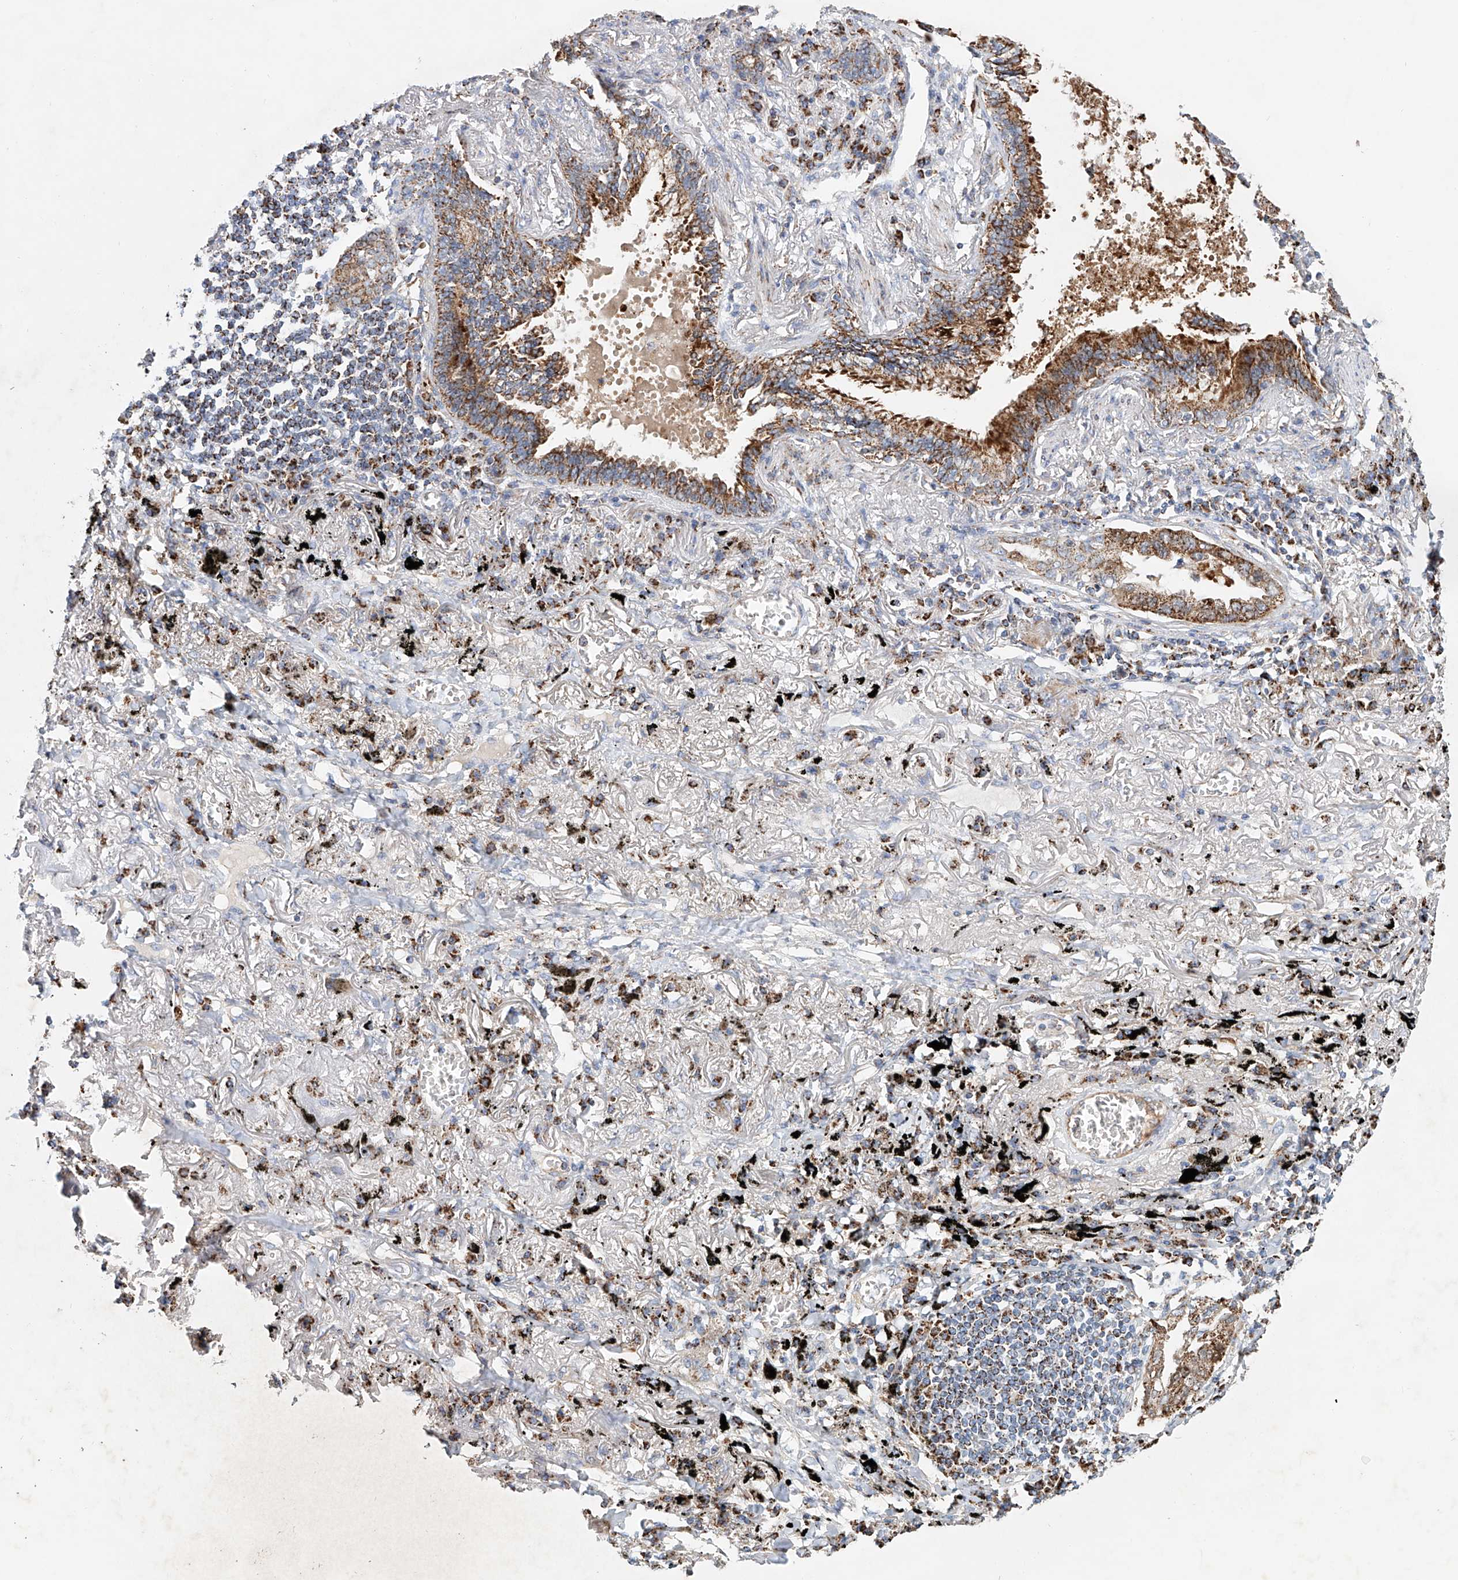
{"staining": {"intensity": "moderate", "quantity": ">75%", "location": "cytoplasmic/membranous"}, "tissue": "lung cancer", "cell_type": "Tumor cells", "image_type": "cancer", "snomed": [{"axis": "morphology", "description": "Adenocarcinoma, NOS"}, {"axis": "topography", "description": "Lung"}], "caption": "The micrograph shows a brown stain indicating the presence of a protein in the cytoplasmic/membranous of tumor cells in lung cancer (adenocarcinoma).", "gene": "CARD10", "patient": {"sex": "male", "age": 65}}